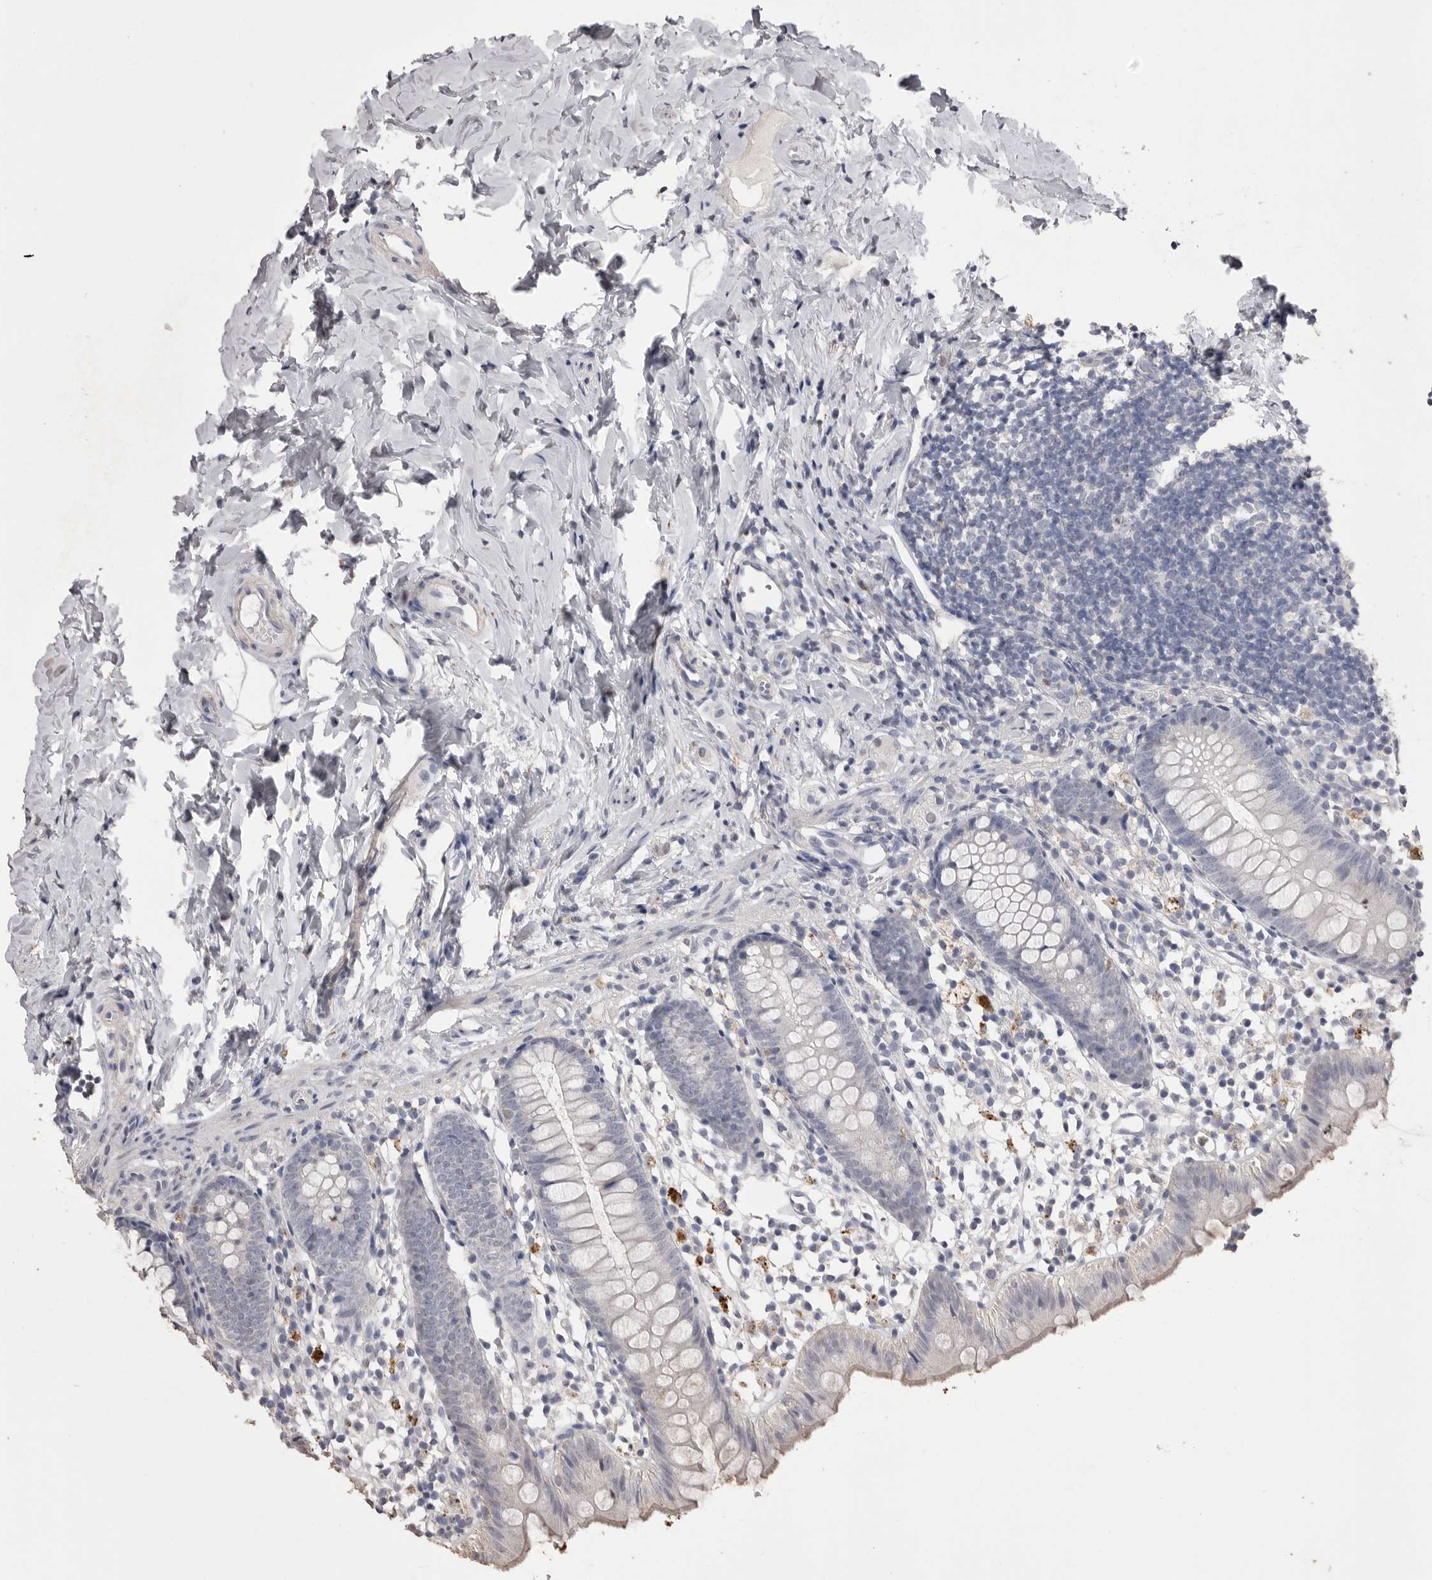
{"staining": {"intensity": "negative", "quantity": "none", "location": "none"}, "tissue": "appendix", "cell_type": "Glandular cells", "image_type": "normal", "snomed": [{"axis": "morphology", "description": "Normal tissue, NOS"}, {"axis": "topography", "description": "Appendix"}], "caption": "Immunohistochemical staining of normal appendix displays no significant positivity in glandular cells.", "gene": "MMP7", "patient": {"sex": "female", "age": 20}}